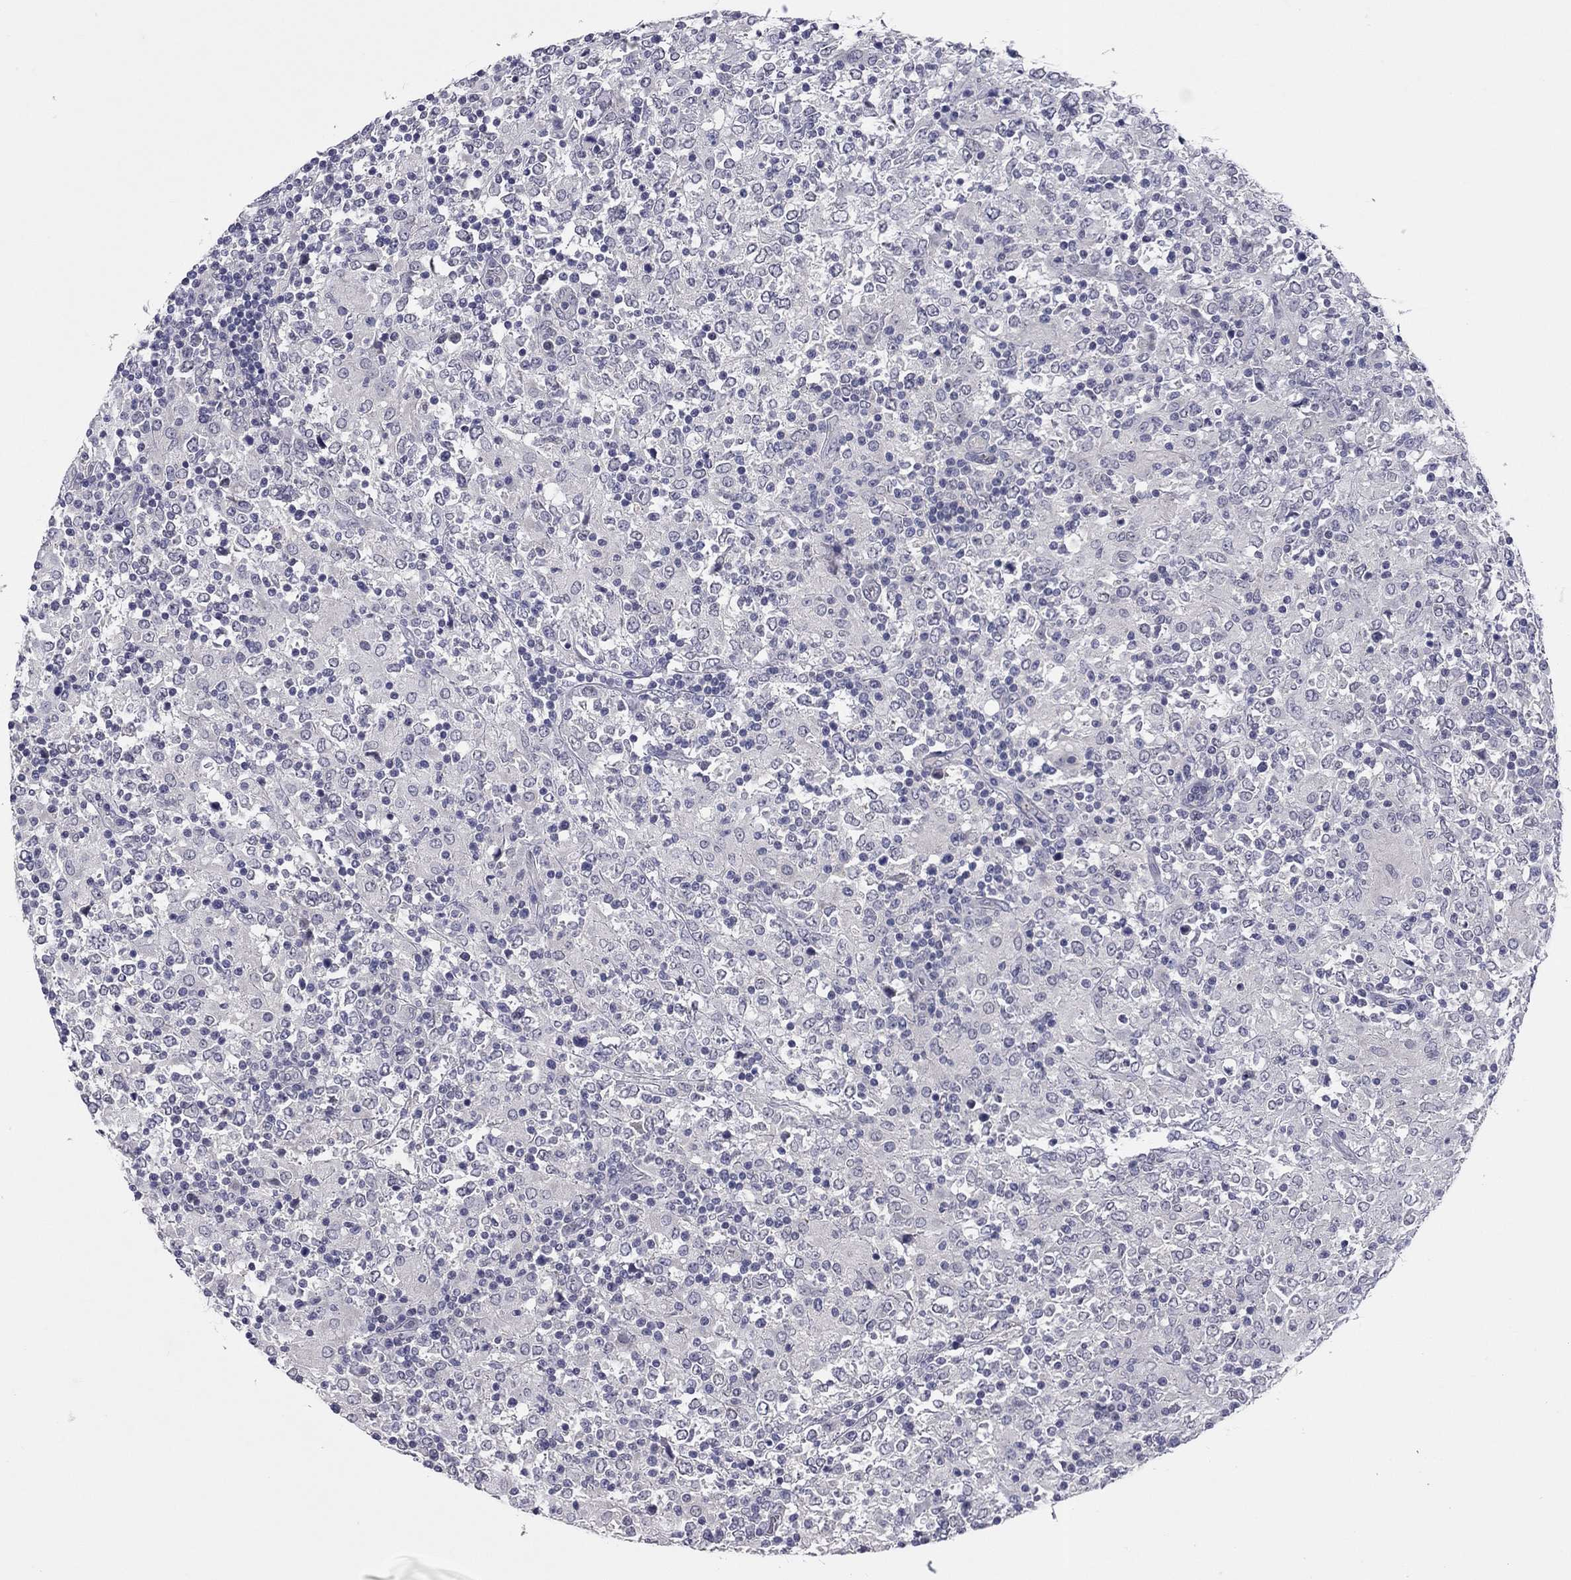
{"staining": {"intensity": "negative", "quantity": "none", "location": "none"}, "tissue": "lymphoma", "cell_type": "Tumor cells", "image_type": "cancer", "snomed": [{"axis": "morphology", "description": "Malignant lymphoma, non-Hodgkin's type, High grade"}, {"axis": "topography", "description": "Lymph node"}], "caption": "There is no significant expression in tumor cells of lymphoma.", "gene": "SHOC2", "patient": {"sex": "female", "age": 84}}